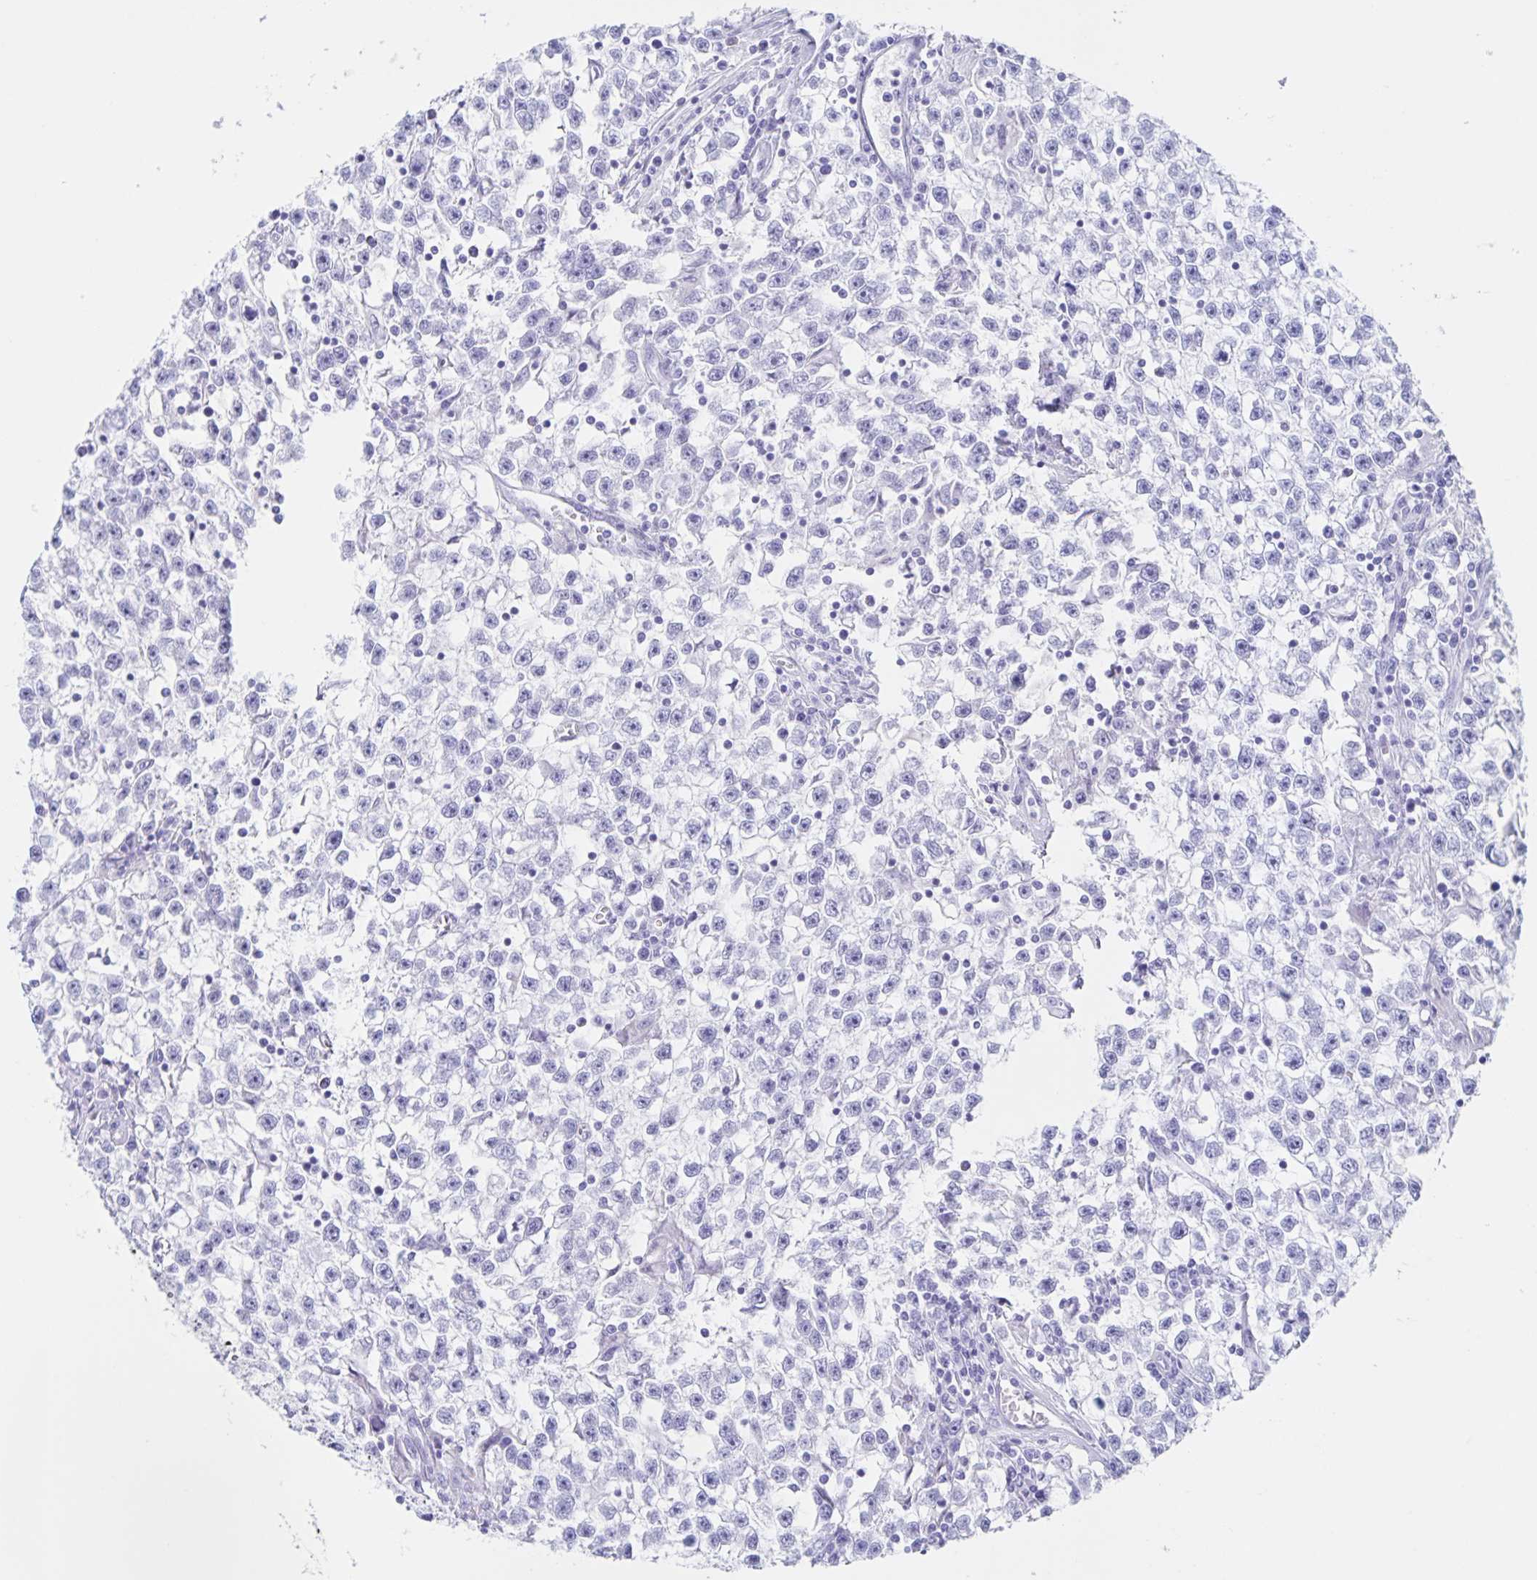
{"staining": {"intensity": "negative", "quantity": "none", "location": "none"}, "tissue": "testis cancer", "cell_type": "Tumor cells", "image_type": "cancer", "snomed": [{"axis": "morphology", "description": "Seminoma, NOS"}, {"axis": "topography", "description": "Testis"}], "caption": "High magnification brightfield microscopy of testis seminoma stained with DAB (3,3'-diaminobenzidine) (brown) and counterstained with hematoxylin (blue): tumor cells show no significant expression. (Stains: DAB IHC with hematoxylin counter stain, Microscopy: brightfield microscopy at high magnification).", "gene": "C12orf56", "patient": {"sex": "male", "age": 31}}